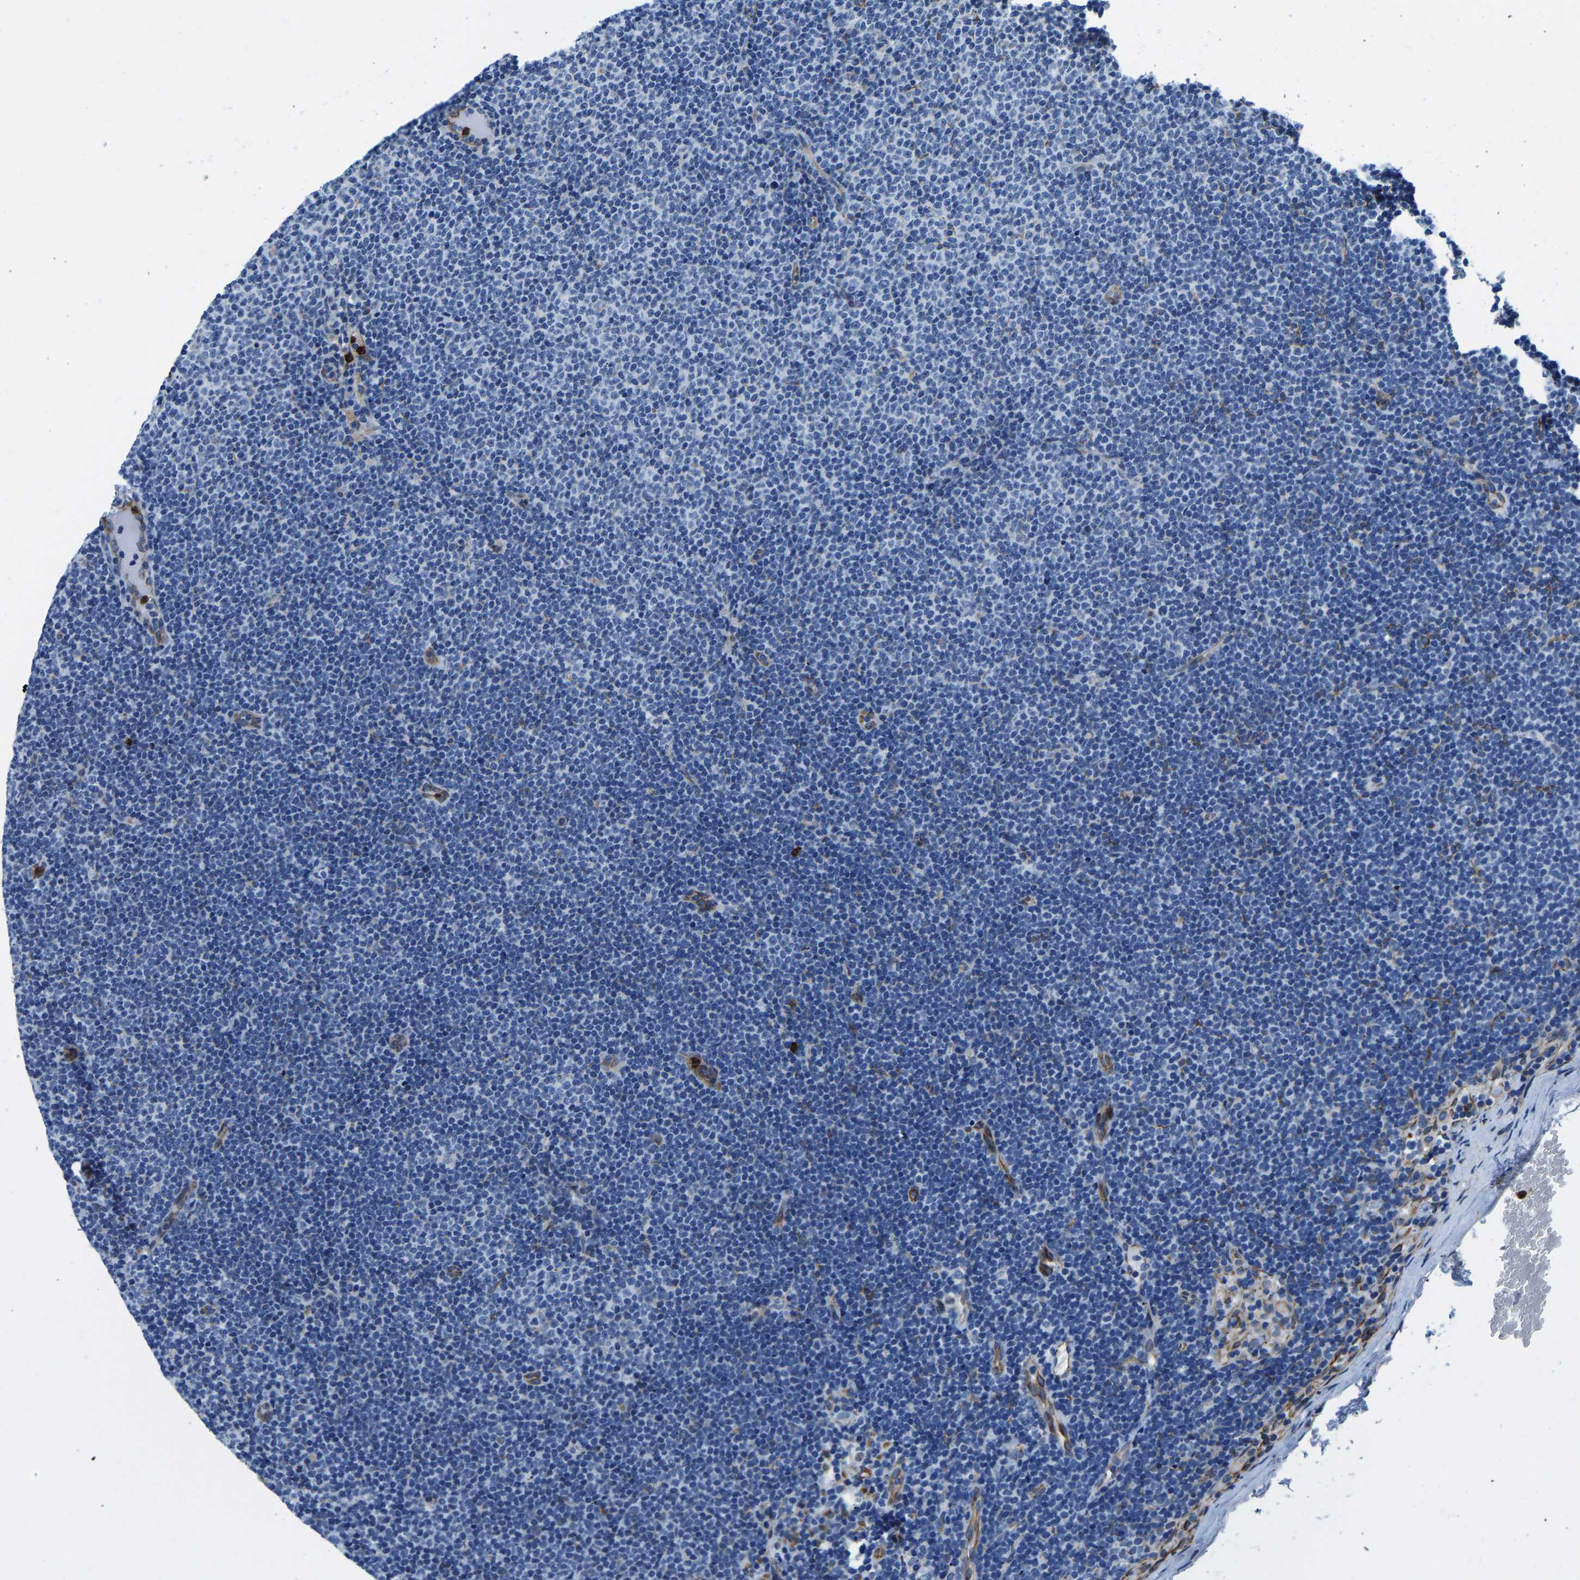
{"staining": {"intensity": "negative", "quantity": "none", "location": "none"}, "tissue": "lymphoma", "cell_type": "Tumor cells", "image_type": "cancer", "snomed": [{"axis": "morphology", "description": "Malignant lymphoma, non-Hodgkin's type, Low grade"}, {"axis": "topography", "description": "Lymph node"}], "caption": "High magnification brightfield microscopy of low-grade malignant lymphoma, non-Hodgkin's type stained with DAB (brown) and counterstained with hematoxylin (blue): tumor cells show no significant positivity. The staining was performed using DAB (3,3'-diaminobenzidine) to visualize the protein expression in brown, while the nuclei were stained in blue with hematoxylin (Magnification: 20x).", "gene": "MS4A3", "patient": {"sex": "female", "age": 53}}